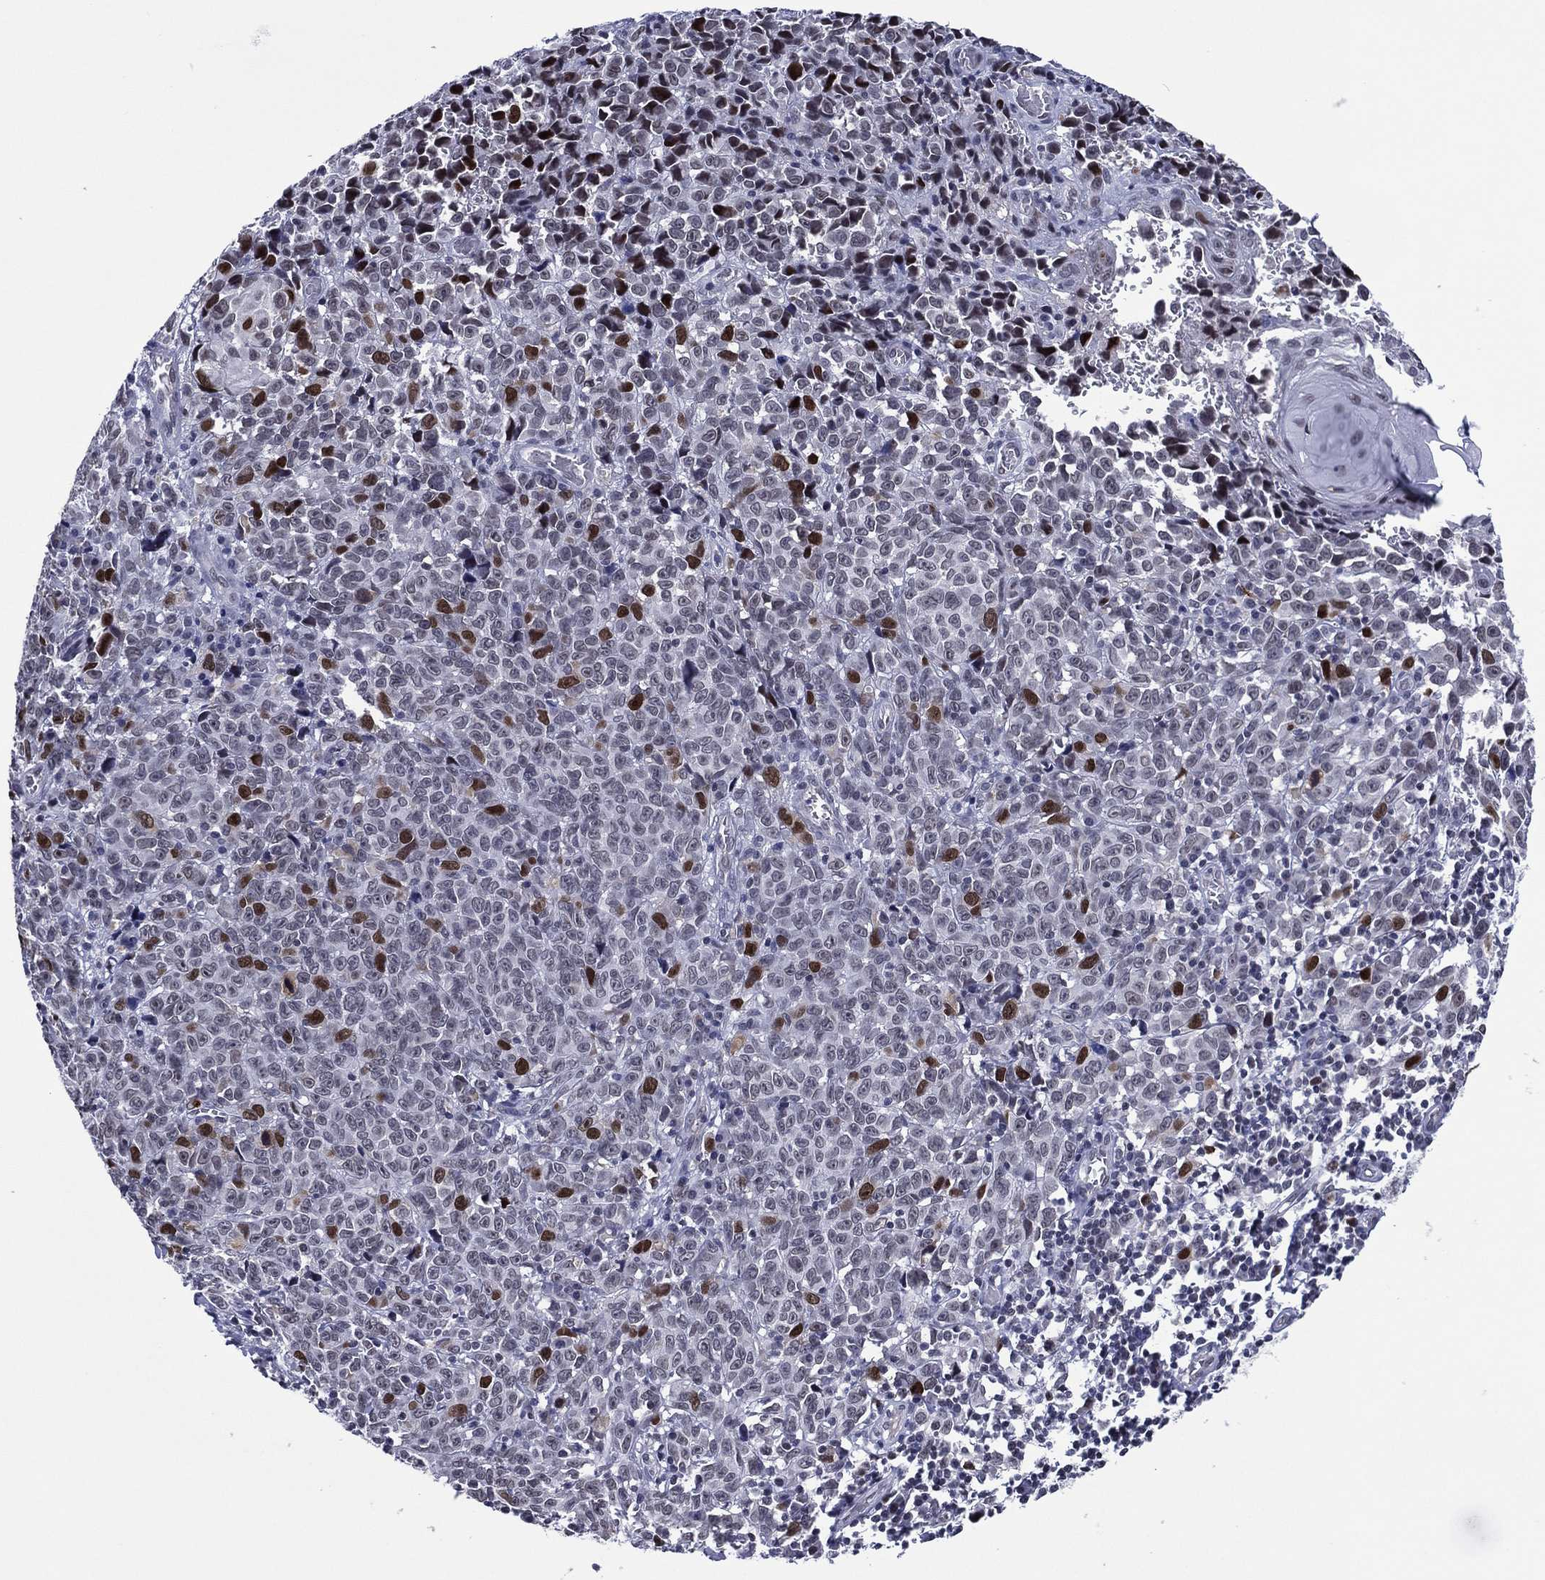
{"staining": {"intensity": "strong", "quantity": "<25%", "location": "nuclear"}, "tissue": "melanoma", "cell_type": "Tumor cells", "image_type": "cancer", "snomed": [{"axis": "morphology", "description": "Malignant melanoma, NOS"}, {"axis": "topography", "description": "Vulva, labia, clitoris and Bartholin´s gland, NO"}], "caption": "The image demonstrates staining of malignant melanoma, revealing strong nuclear protein expression (brown color) within tumor cells.", "gene": "GATA6", "patient": {"sex": "female", "age": 75}}